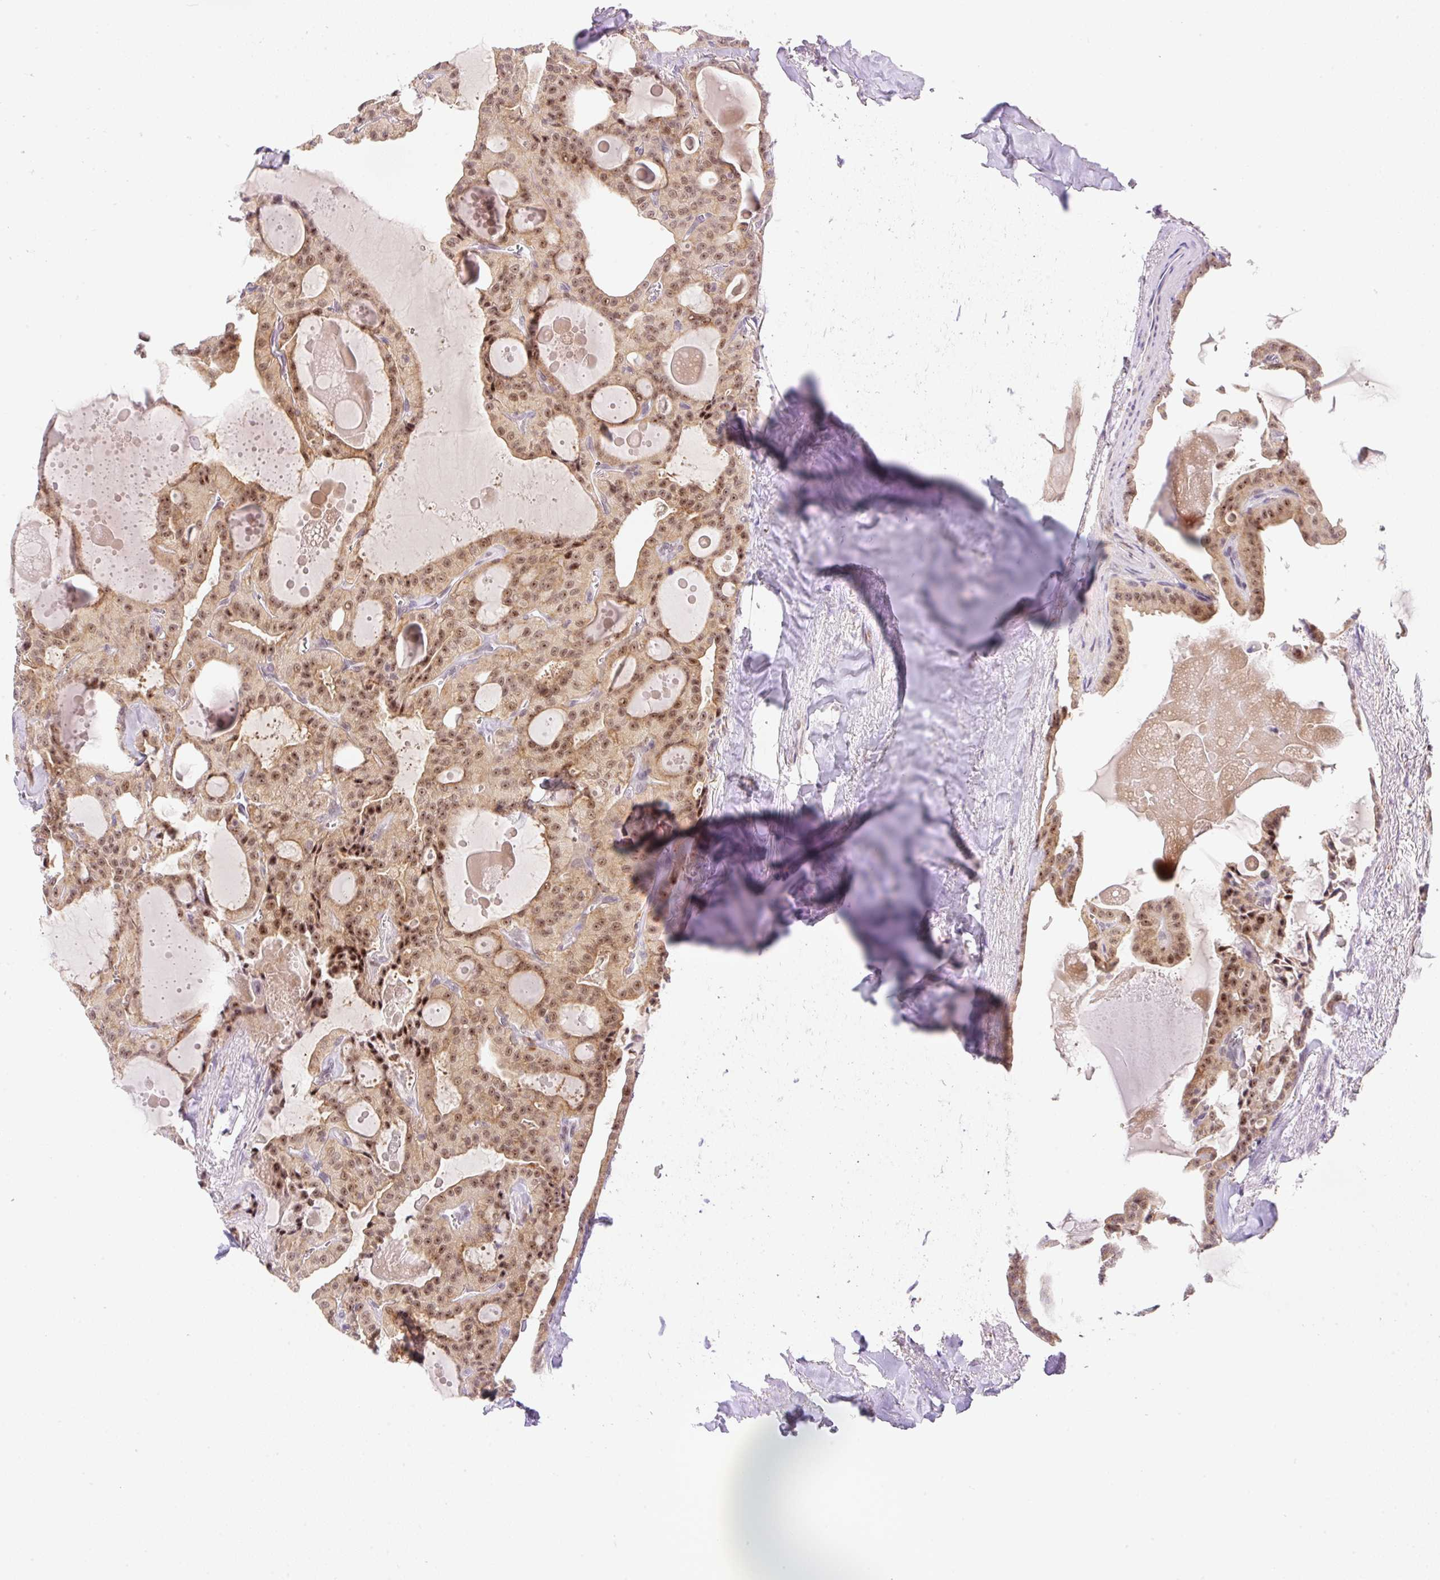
{"staining": {"intensity": "moderate", "quantity": ">75%", "location": "cytoplasmic/membranous,nuclear"}, "tissue": "thyroid cancer", "cell_type": "Tumor cells", "image_type": "cancer", "snomed": [{"axis": "morphology", "description": "Papillary adenocarcinoma, NOS"}, {"axis": "topography", "description": "Thyroid gland"}], "caption": "Protein staining shows moderate cytoplasmic/membranous and nuclear positivity in about >75% of tumor cells in thyroid cancer (papillary adenocarcinoma). The staining was performed using DAB (3,3'-diaminobenzidine) to visualize the protein expression in brown, while the nuclei were stained in blue with hematoxylin (Magnification: 20x).", "gene": "CEBPZOS", "patient": {"sex": "male", "age": 52}}